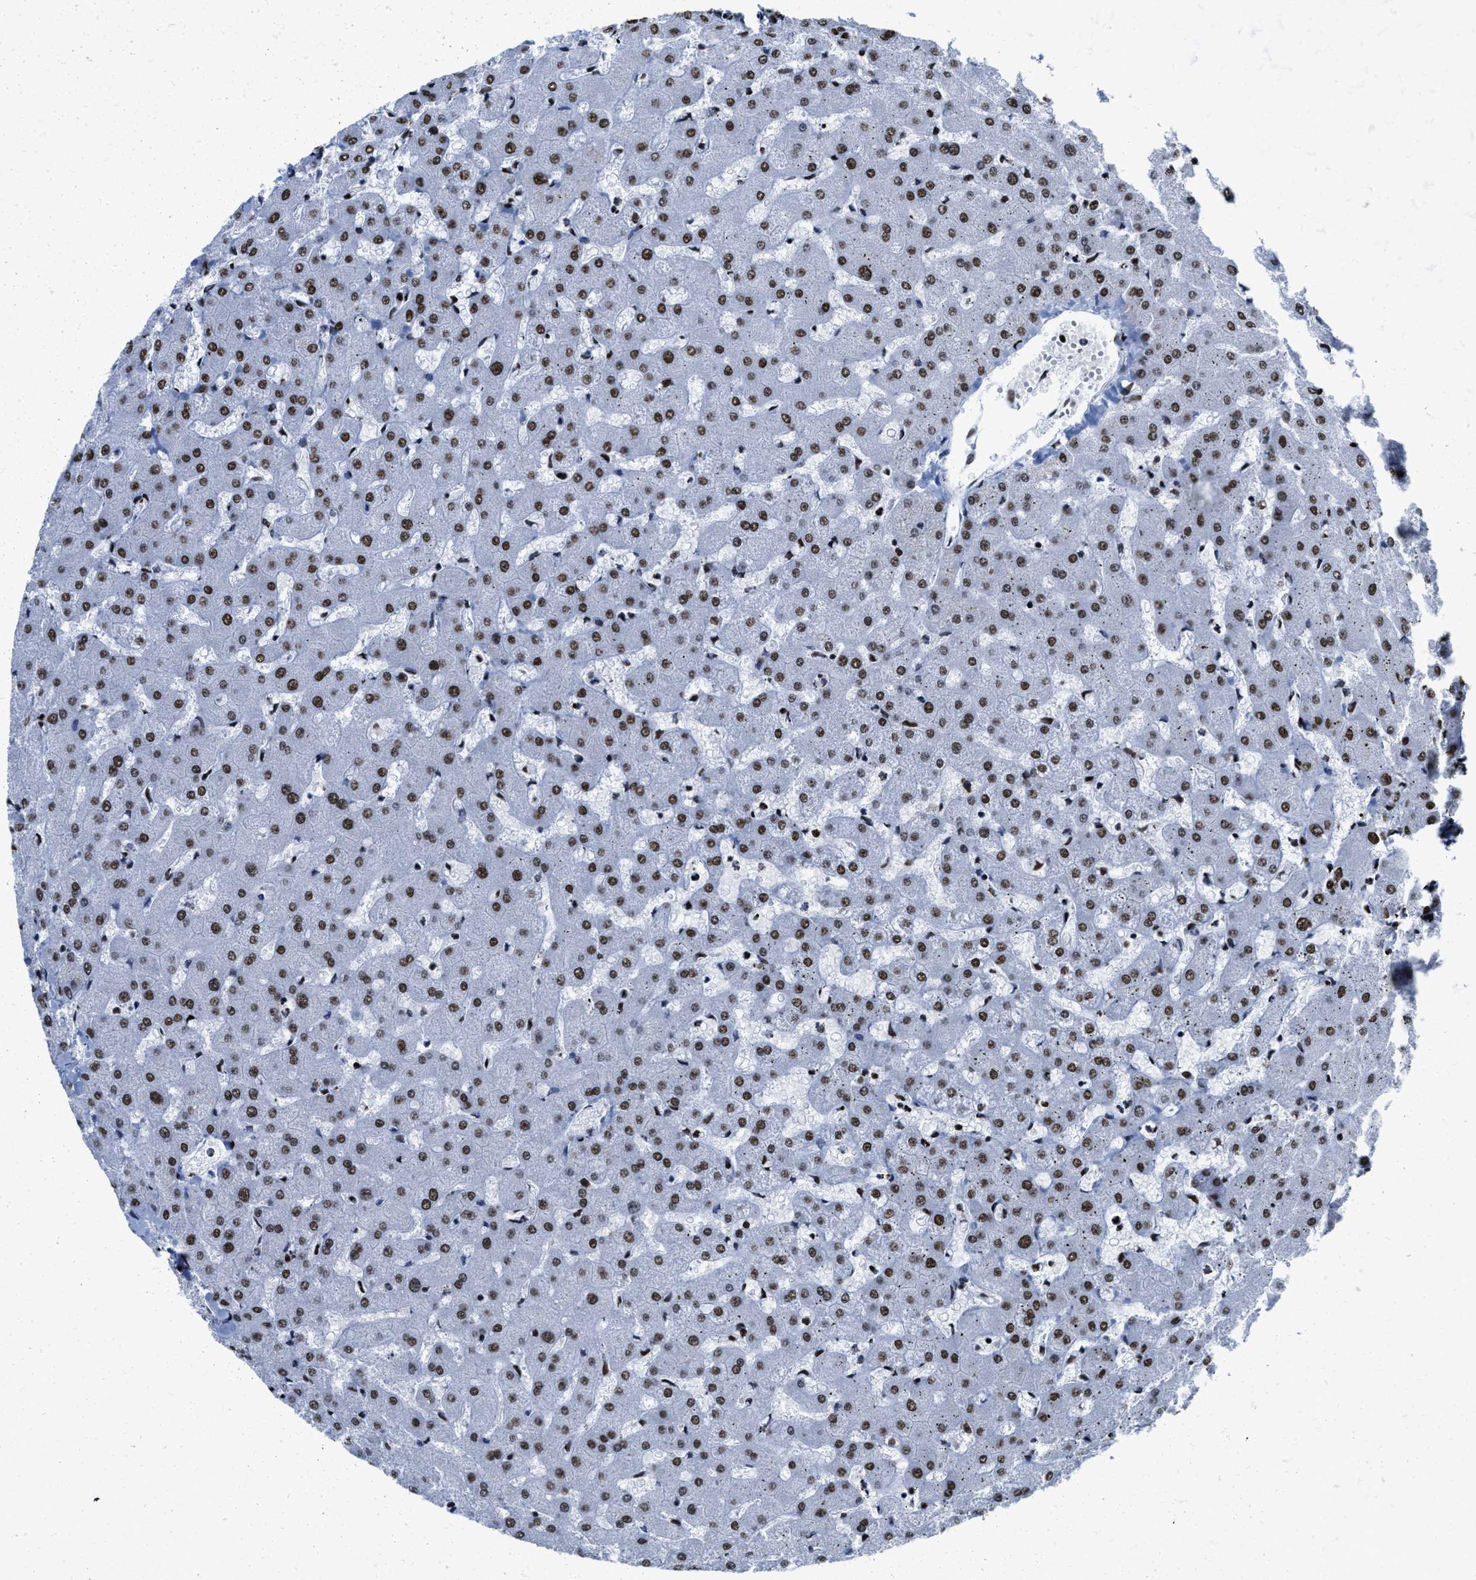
{"staining": {"intensity": "moderate", "quantity": ">75%", "location": "nuclear"}, "tissue": "liver", "cell_type": "Cholangiocytes", "image_type": "normal", "snomed": [{"axis": "morphology", "description": "Normal tissue, NOS"}, {"axis": "topography", "description": "Liver"}], "caption": "Liver stained for a protein demonstrates moderate nuclear positivity in cholangiocytes. (brown staining indicates protein expression, while blue staining denotes nuclei).", "gene": "SMARCC2", "patient": {"sex": "female", "age": 63}}